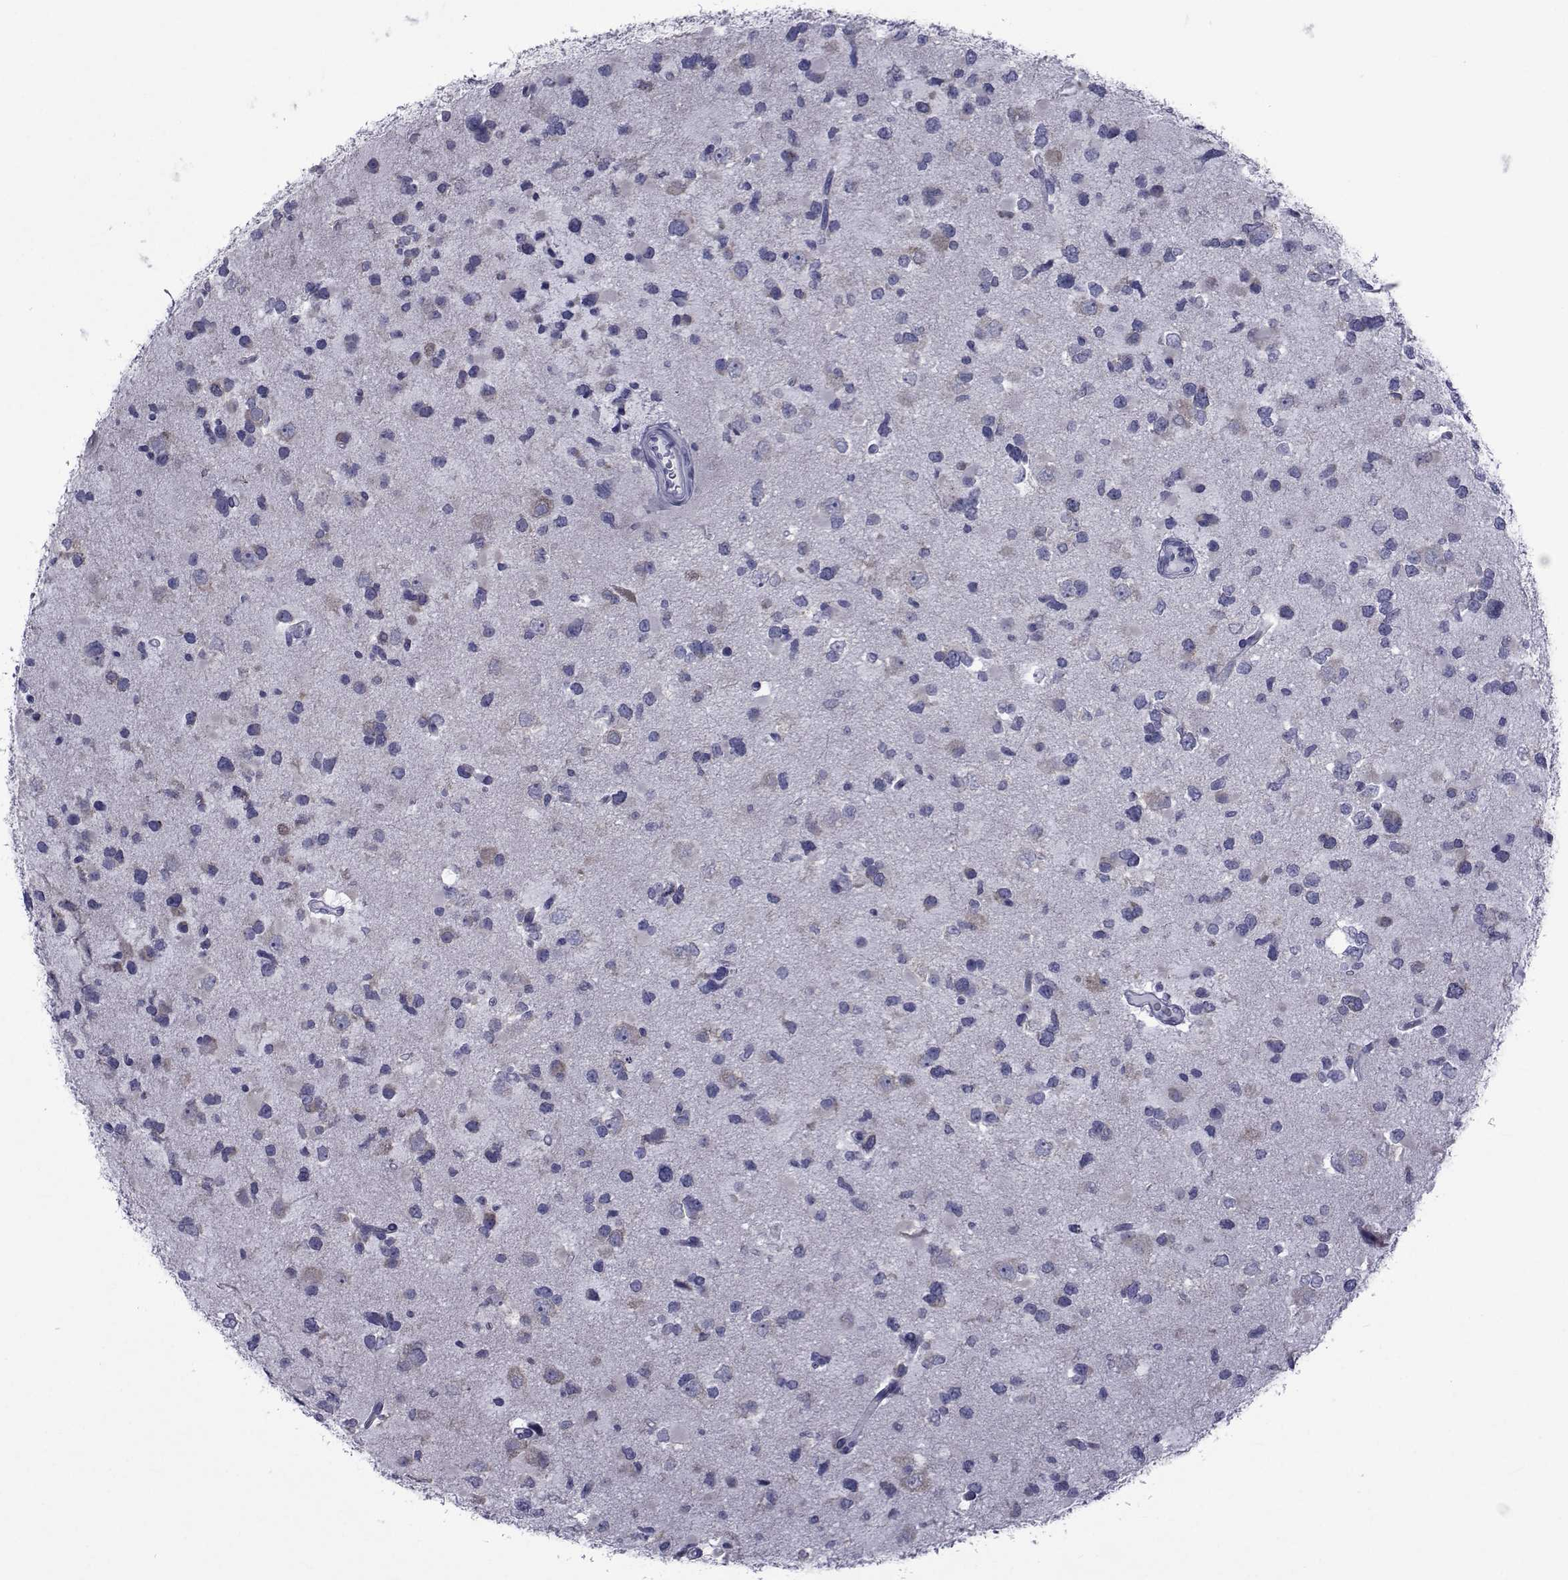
{"staining": {"intensity": "negative", "quantity": "none", "location": "none"}, "tissue": "glioma", "cell_type": "Tumor cells", "image_type": "cancer", "snomed": [{"axis": "morphology", "description": "Glioma, malignant, Low grade"}, {"axis": "topography", "description": "Brain"}], "caption": "Tumor cells are negative for brown protein staining in malignant low-grade glioma.", "gene": "GKAP1", "patient": {"sex": "female", "age": 32}}